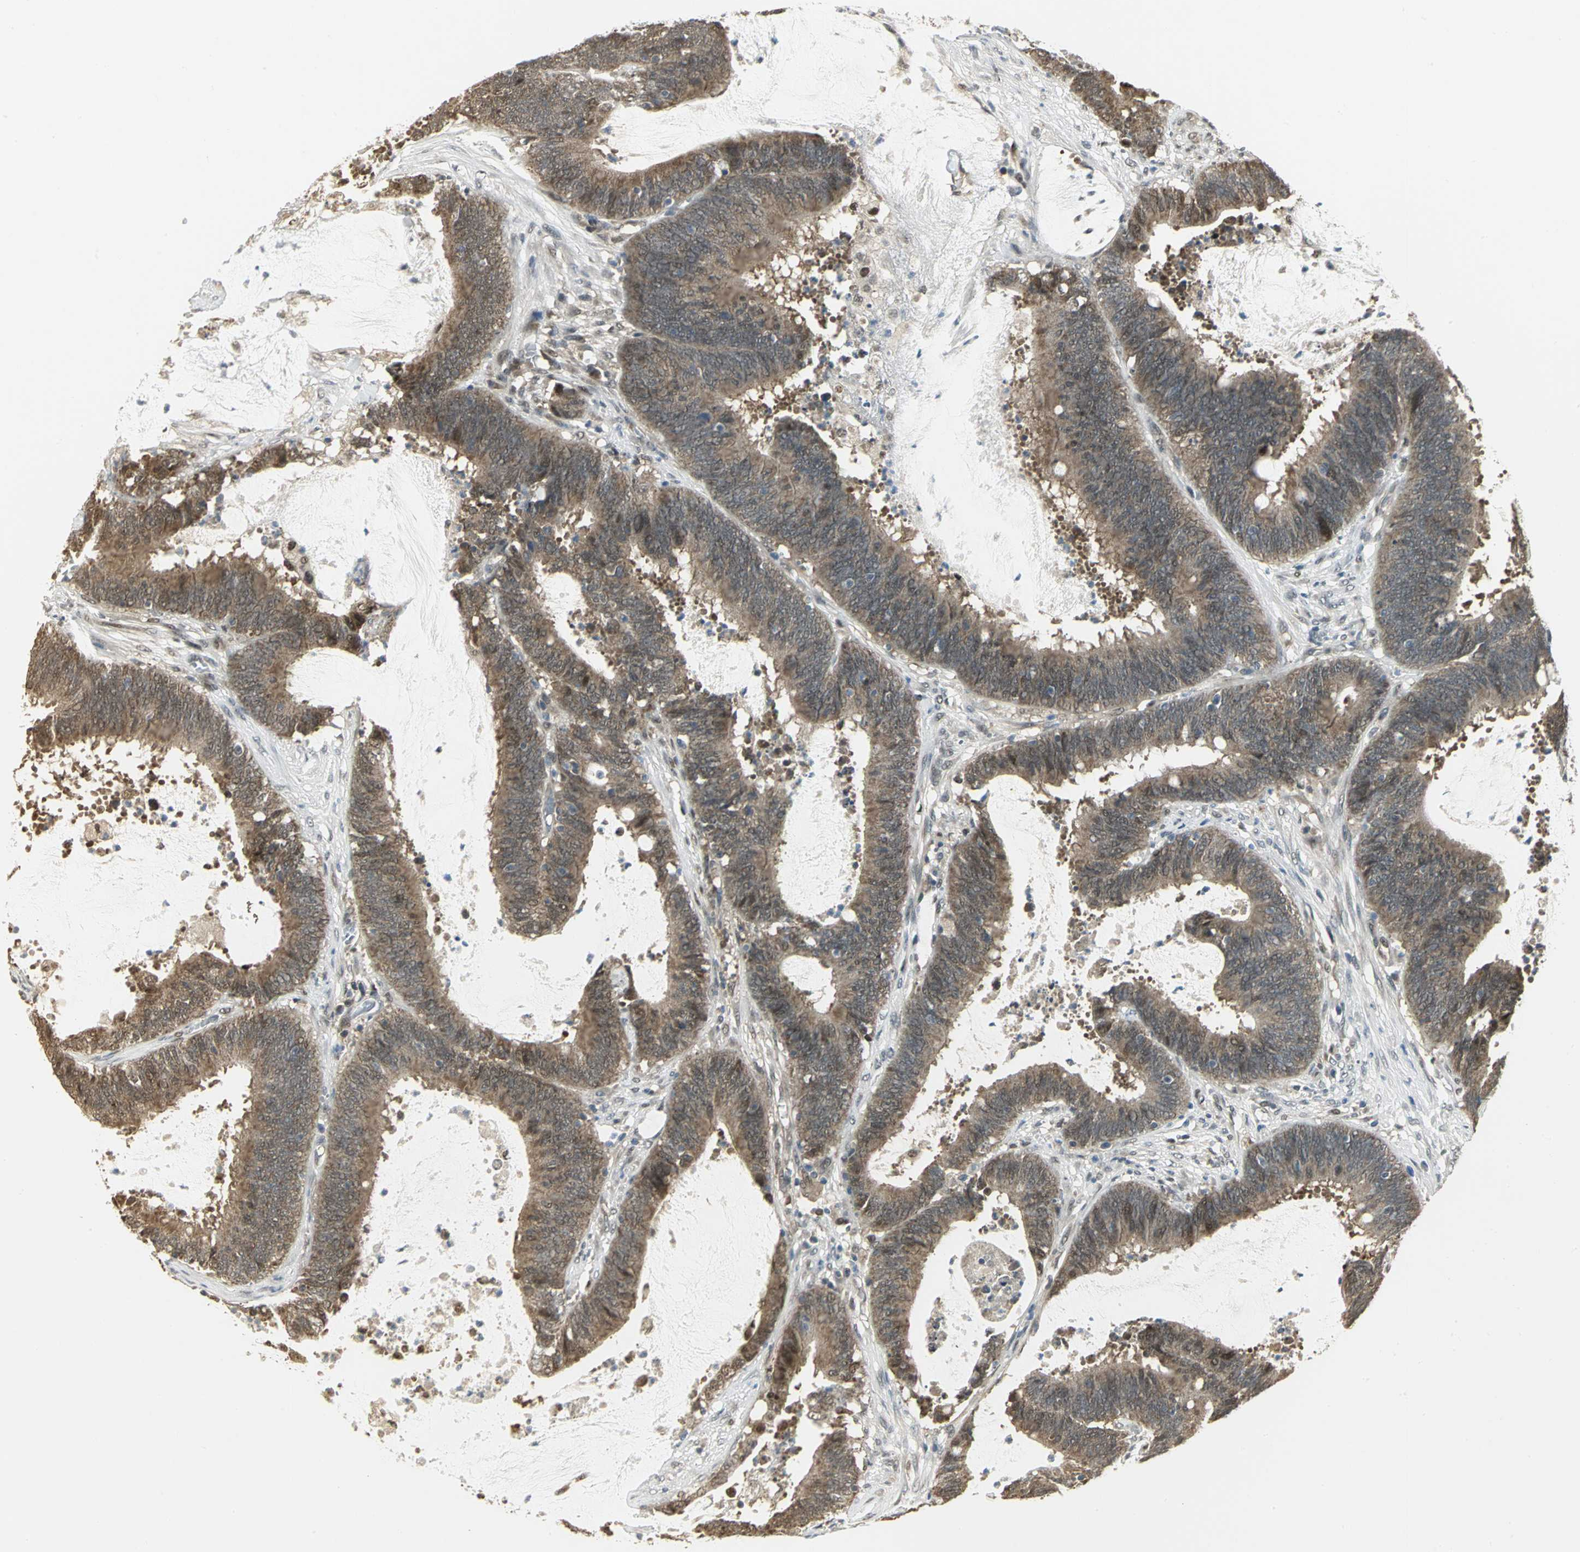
{"staining": {"intensity": "moderate", "quantity": ">75%", "location": "cytoplasmic/membranous"}, "tissue": "colorectal cancer", "cell_type": "Tumor cells", "image_type": "cancer", "snomed": [{"axis": "morphology", "description": "Adenocarcinoma, NOS"}, {"axis": "topography", "description": "Rectum"}], "caption": "There is medium levels of moderate cytoplasmic/membranous staining in tumor cells of colorectal adenocarcinoma, as demonstrated by immunohistochemical staining (brown color).", "gene": "PSMC4", "patient": {"sex": "female", "age": 66}}